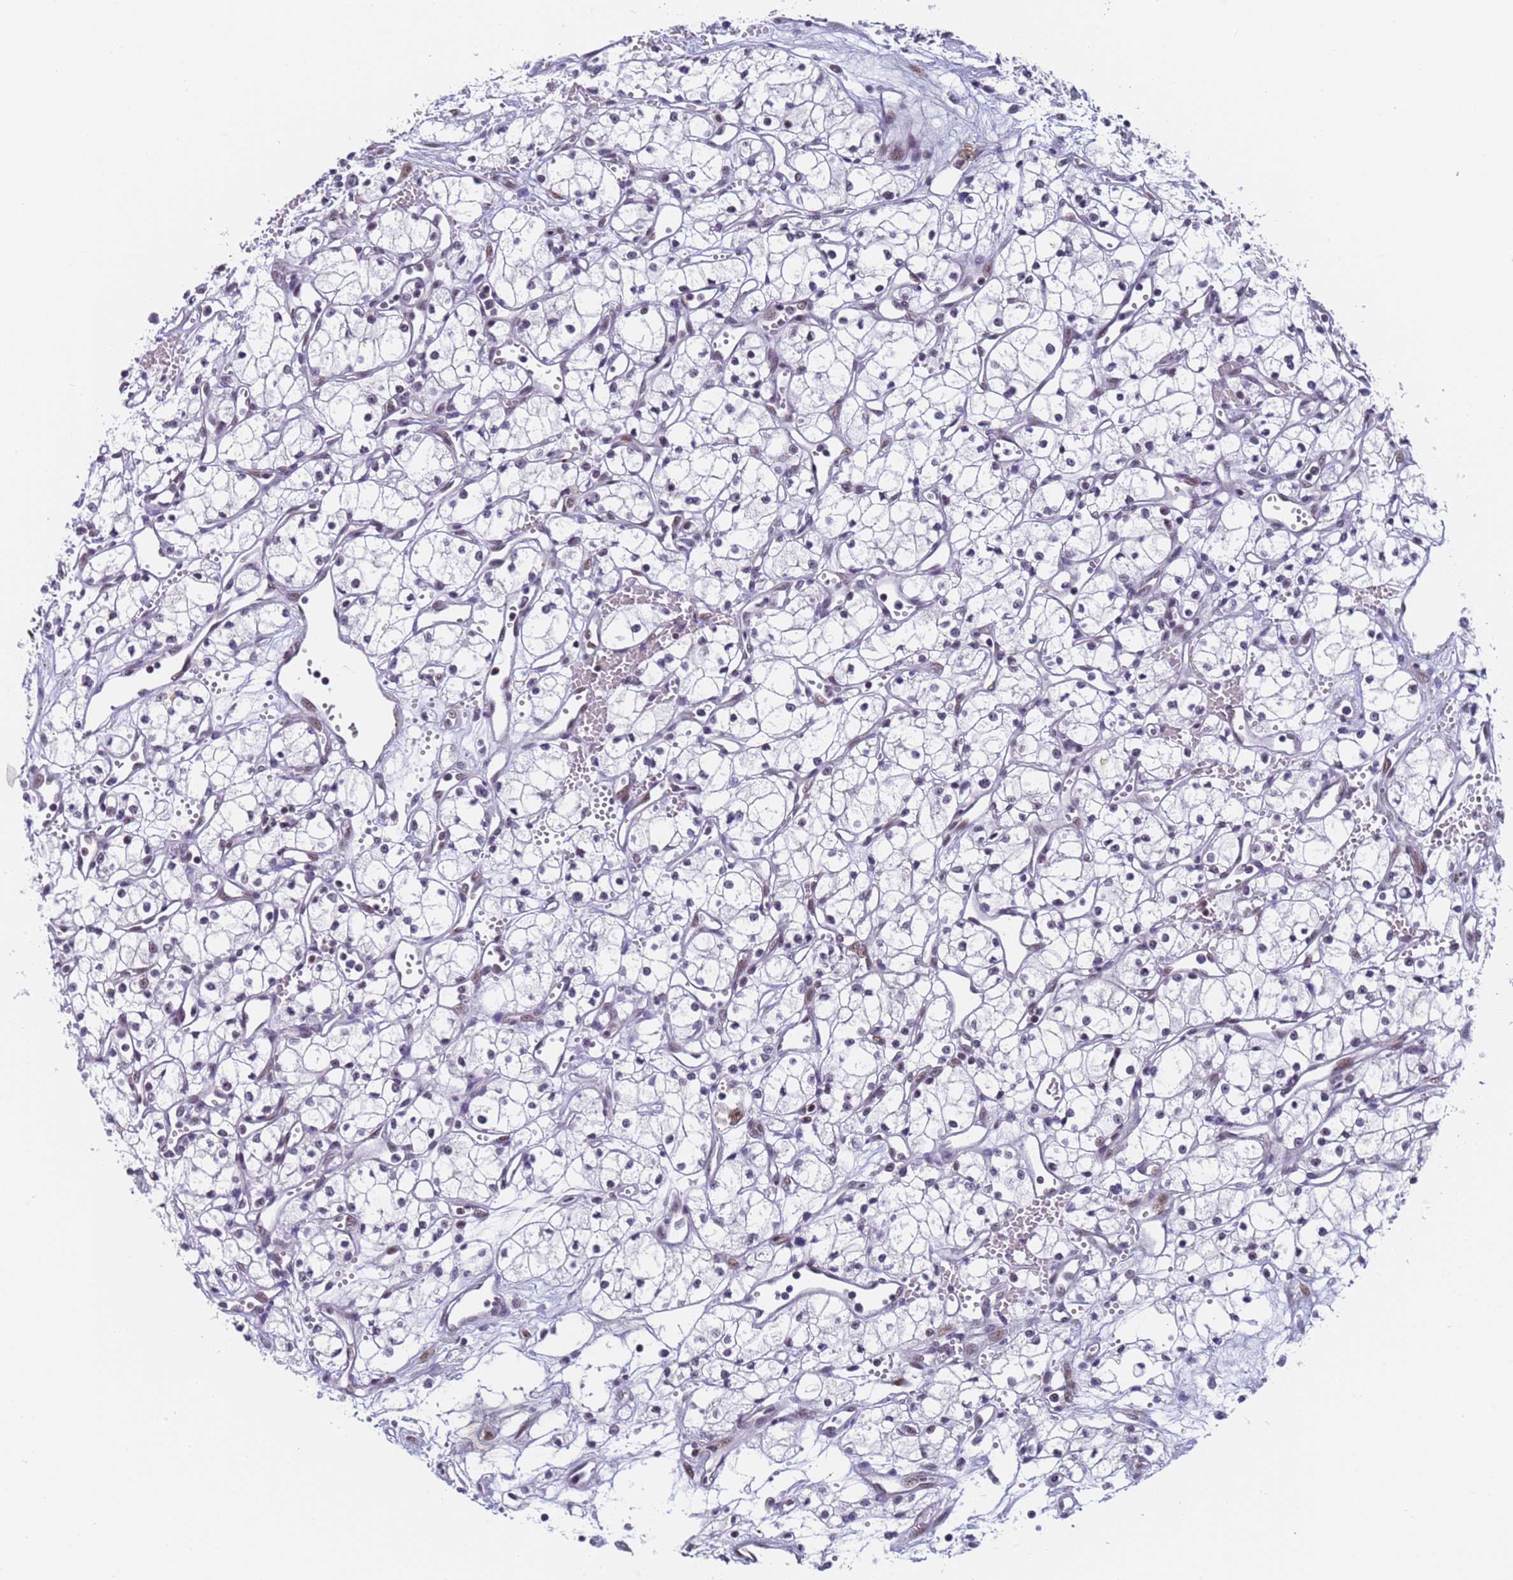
{"staining": {"intensity": "negative", "quantity": "none", "location": "none"}, "tissue": "renal cancer", "cell_type": "Tumor cells", "image_type": "cancer", "snomed": [{"axis": "morphology", "description": "Adenocarcinoma, NOS"}, {"axis": "topography", "description": "Kidney"}], "caption": "There is no significant expression in tumor cells of renal cancer. The staining was performed using DAB to visualize the protein expression in brown, while the nuclei were stained in blue with hematoxylin (Magnification: 20x).", "gene": "FNBP4", "patient": {"sex": "male", "age": 59}}